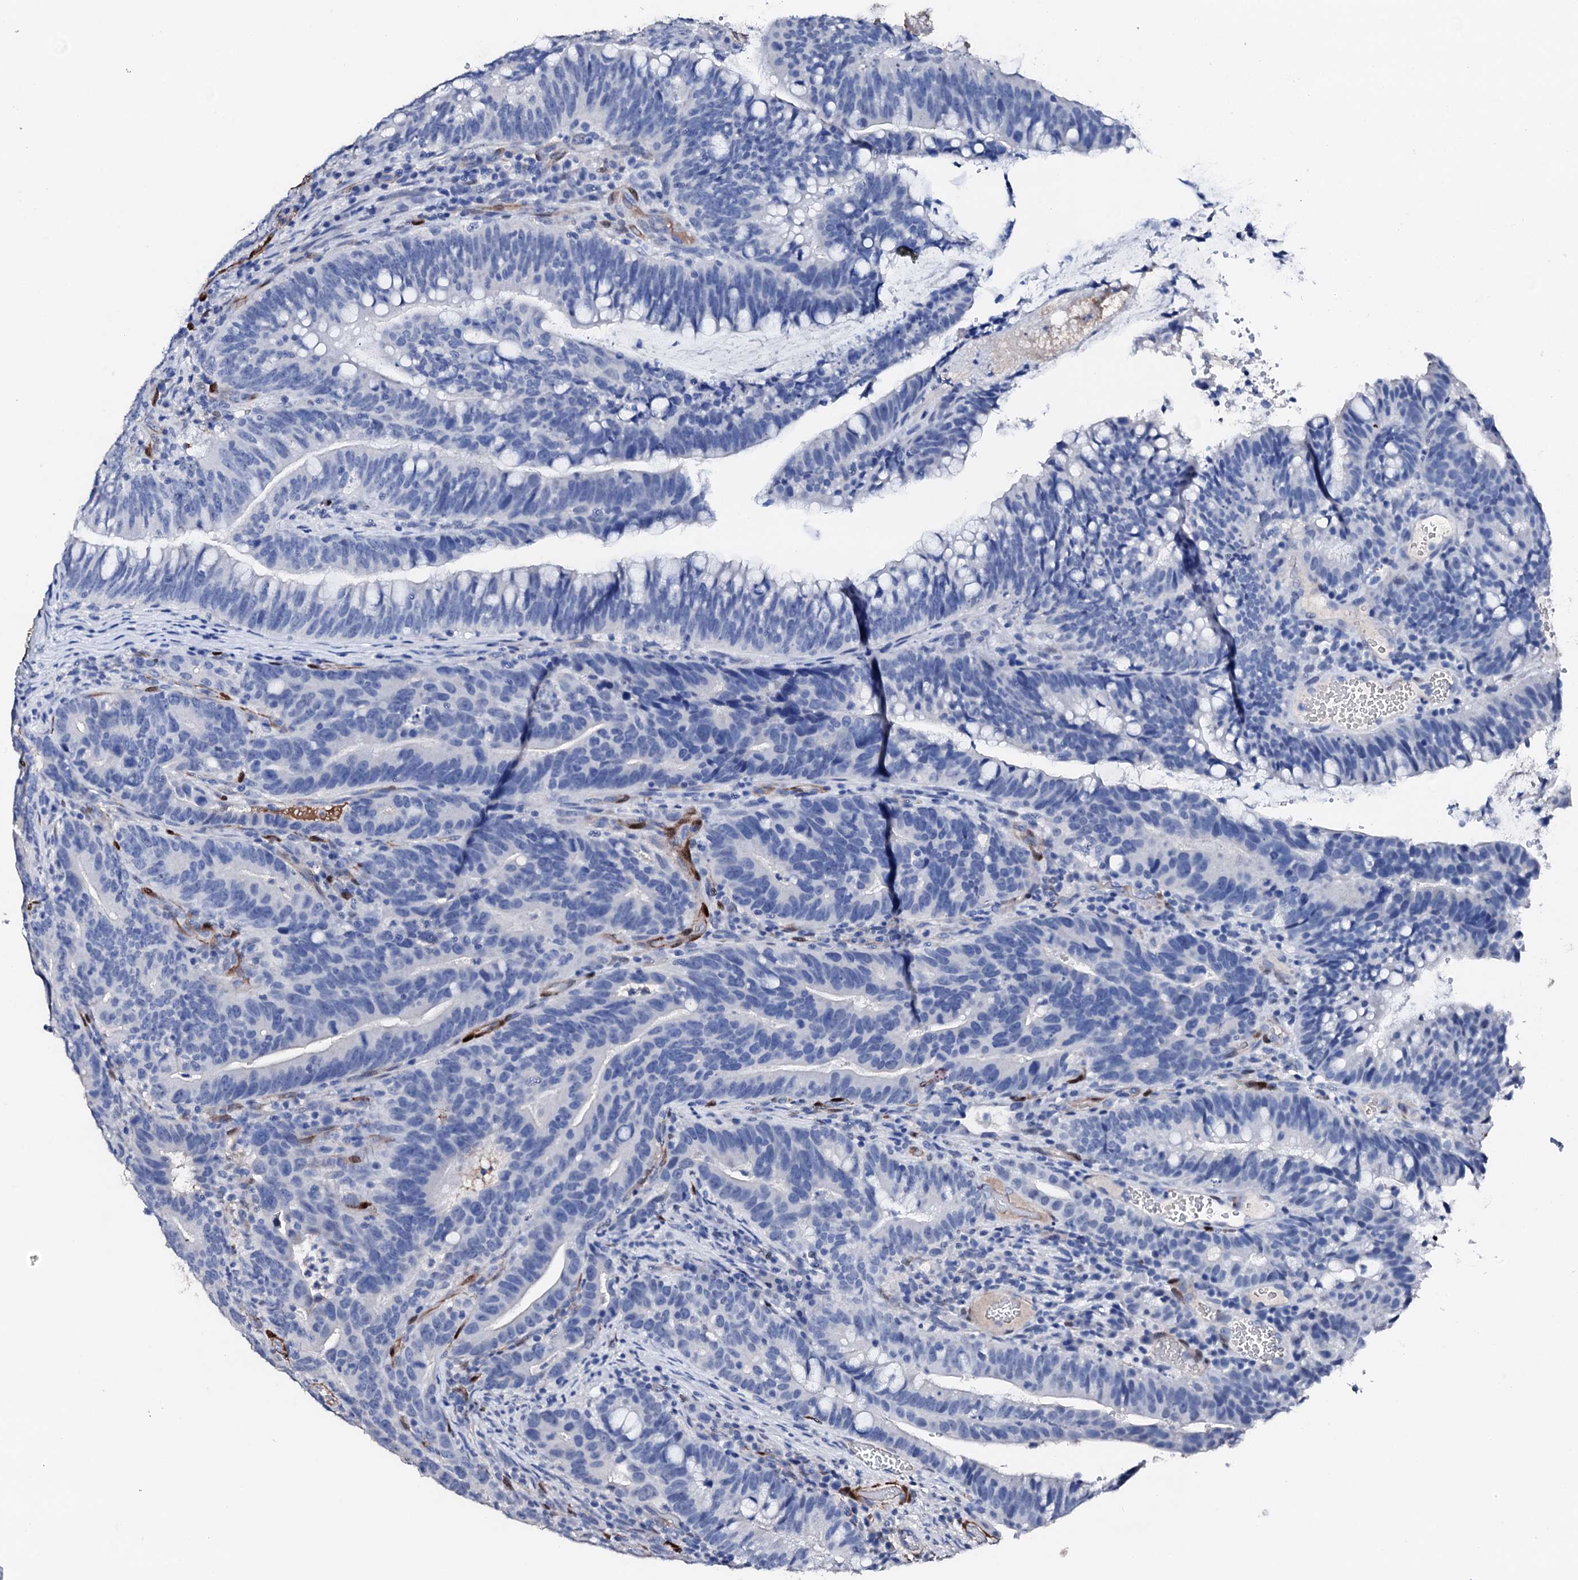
{"staining": {"intensity": "negative", "quantity": "none", "location": "none"}, "tissue": "colorectal cancer", "cell_type": "Tumor cells", "image_type": "cancer", "snomed": [{"axis": "morphology", "description": "Adenocarcinoma, NOS"}, {"axis": "topography", "description": "Colon"}], "caption": "This micrograph is of colorectal adenocarcinoma stained with IHC to label a protein in brown with the nuclei are counter-stained blue. There is no expression in tumor cells.", "gene": "NRIP2", "patient": {"sex": "female", "age": 66}}